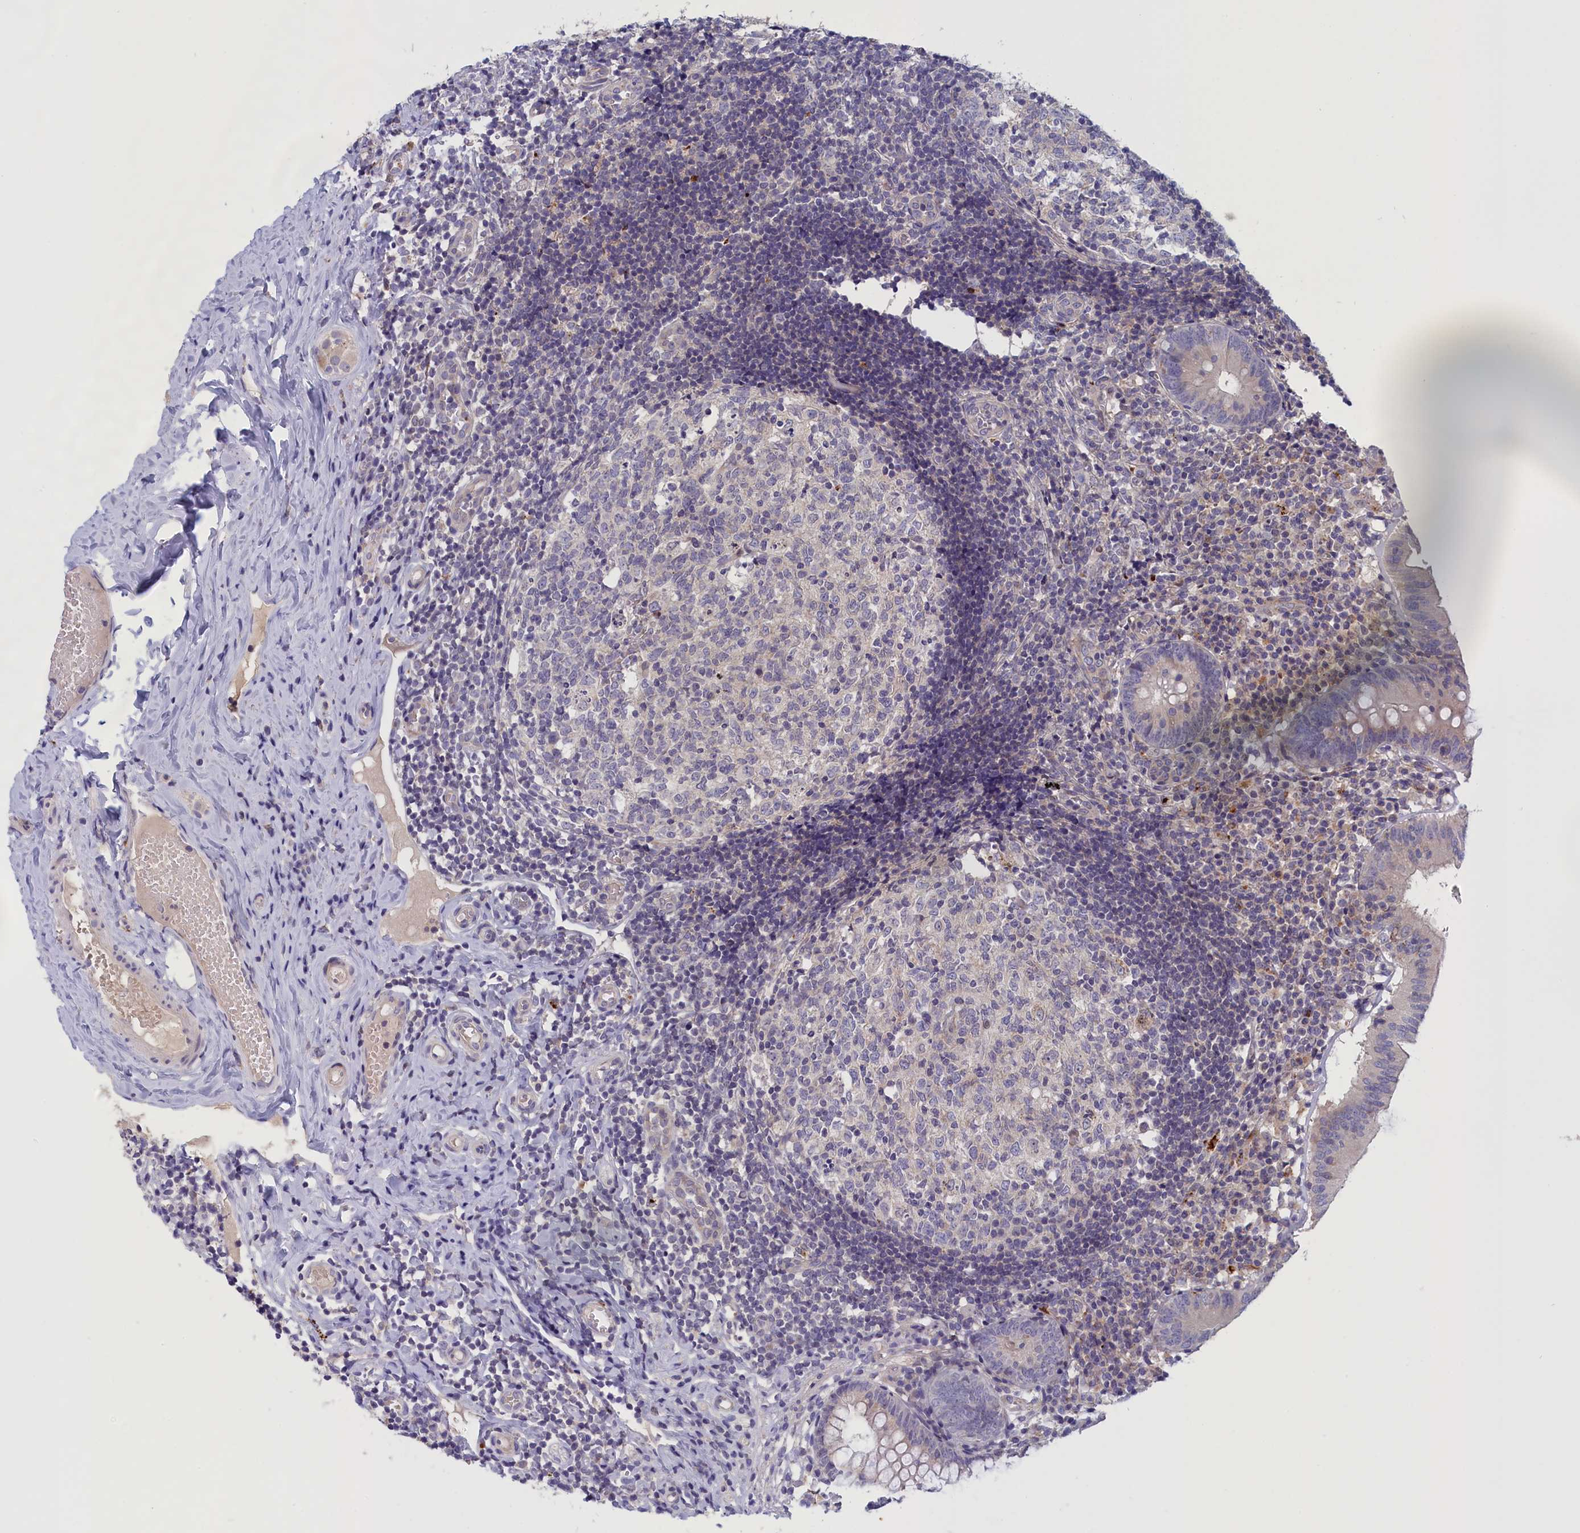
{"staining": {"intensity": "moderate", "quantity": "<25%", "location": "cytoplasmic/membranous"}, "tissue": "appendix", "cell_type": "Glandular cells", "image_type": "normal", "snomed": [{"axis": "morphology", "description": "Normal tissue, NOS"}, {"axis": "topography", "description": "Appendix"}], "caption": "This micrograph shows immunohistochemistry staining of unremarkable human appendix, with low moderate cytoplasmic/membranous expression in about <25% of glandular cells.", "gene": "IGFALS", "patient": {"sex": "male", "age": 8}}